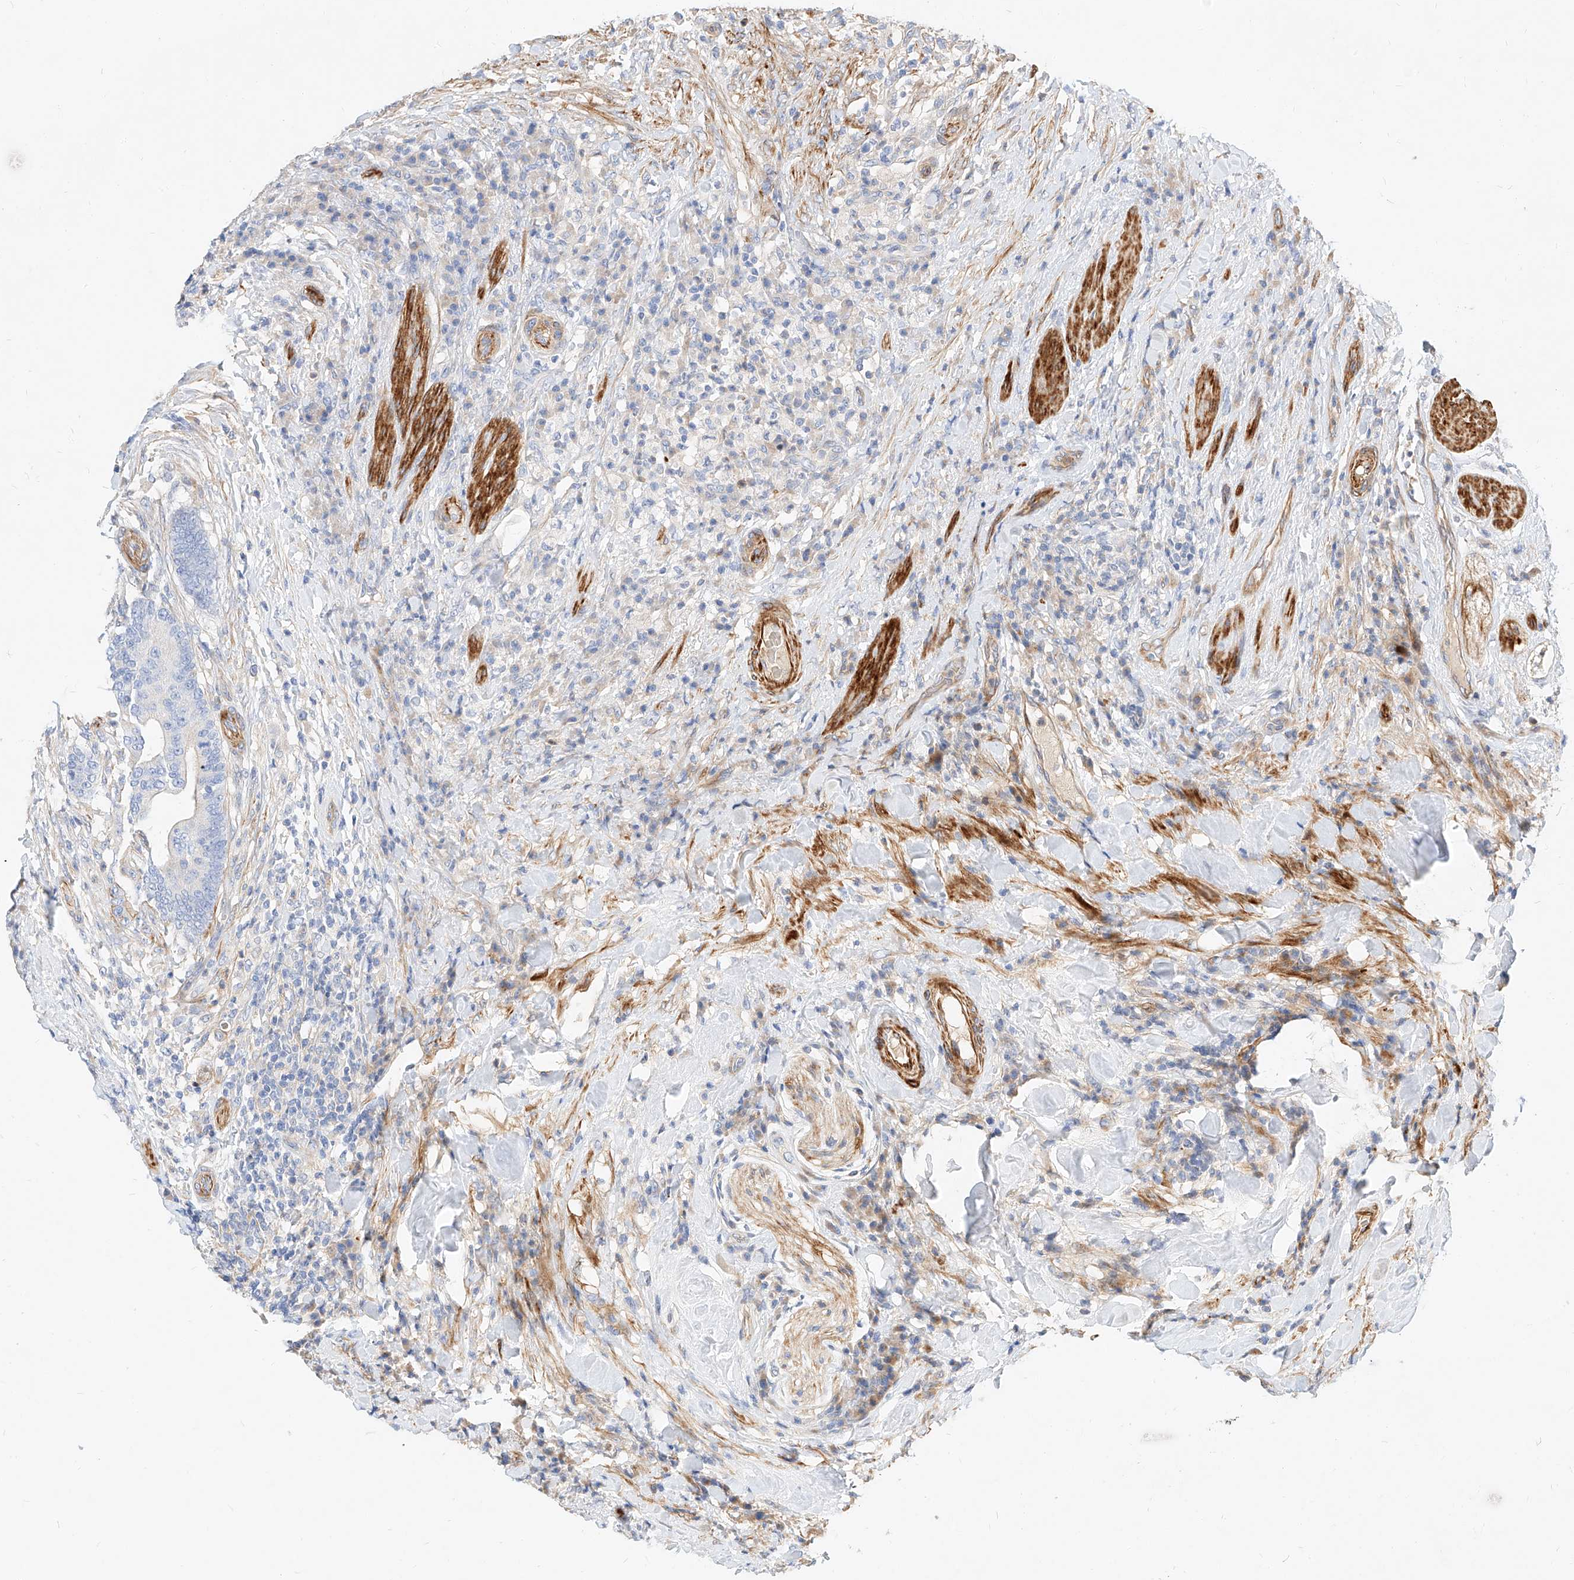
{"staining": {"intensity": "negative", "quantity": "none", "location": "none"}, "tissue": "colorectal cancer", "cell_type": "Tumor cells", "image_type": "cancer", "snomed": [{"axis": "morphology", "description": "Adenocarcinoma, NOS"}, {"axis": "topography", "description": "Colon"}], "caption": "Tumor cells show no significant protein staining in colorectal adenocarcinoma.", "gene": "KCNH5", "patient": {"sex": "female", "age": 66}}